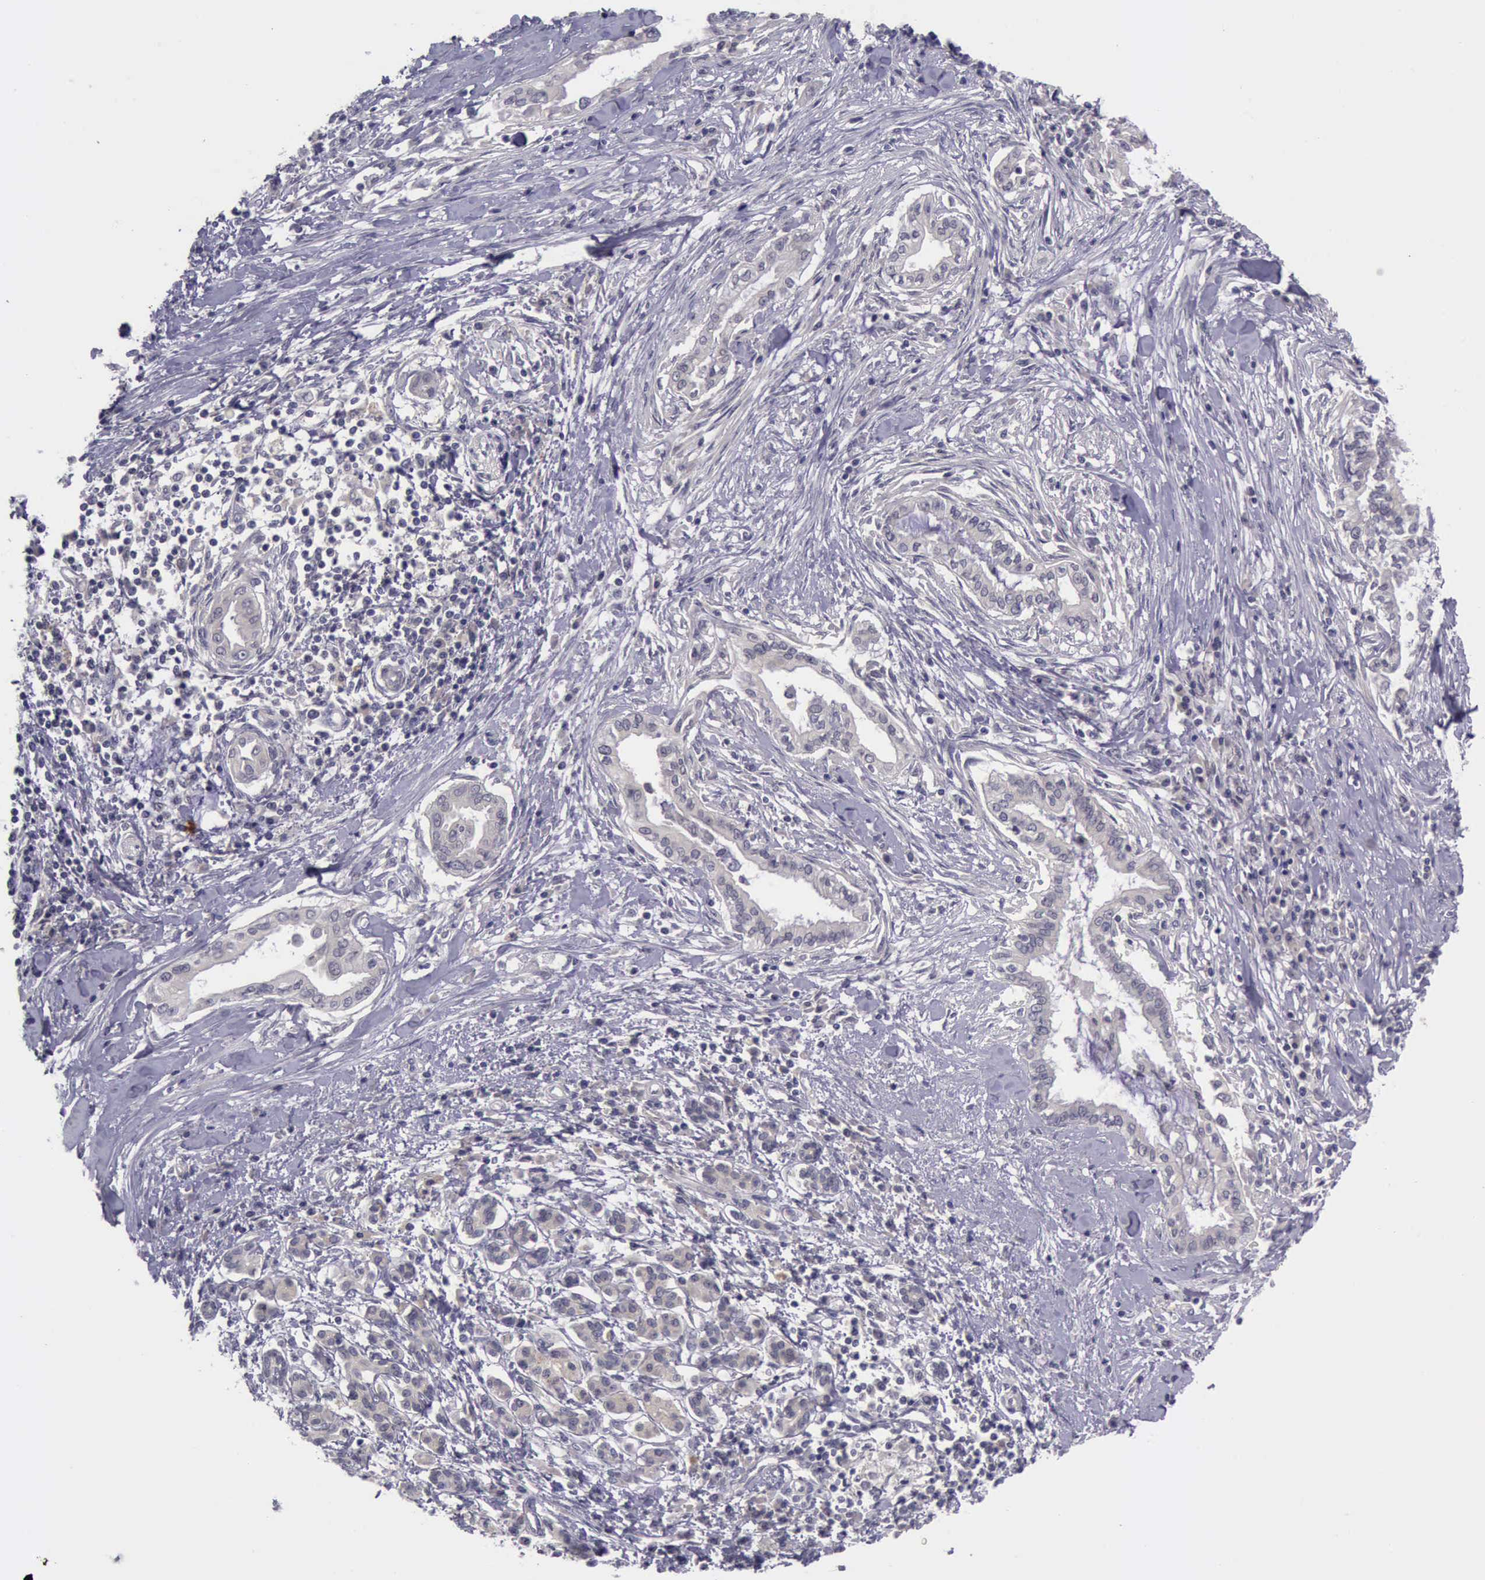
{"staining": {"intensity": "negative", "quantity": "none", "location": "none"}, "tissue": "pancreatic cancer", "cell_type": "Tumor cells", "image_type": "cancer", "snomed": [{"axis": "morphology", "description": "Adenocarcinoma, NOS"}, {"axis": "topography", "description": "Pancreas"}], "caption": "Pancreatic adenocarcinoma was stained to show a protein in brown. There is no significant expression in tumor cells.", "gene": "ARNT2", "patient": {"sex": "female", "age": 64}}